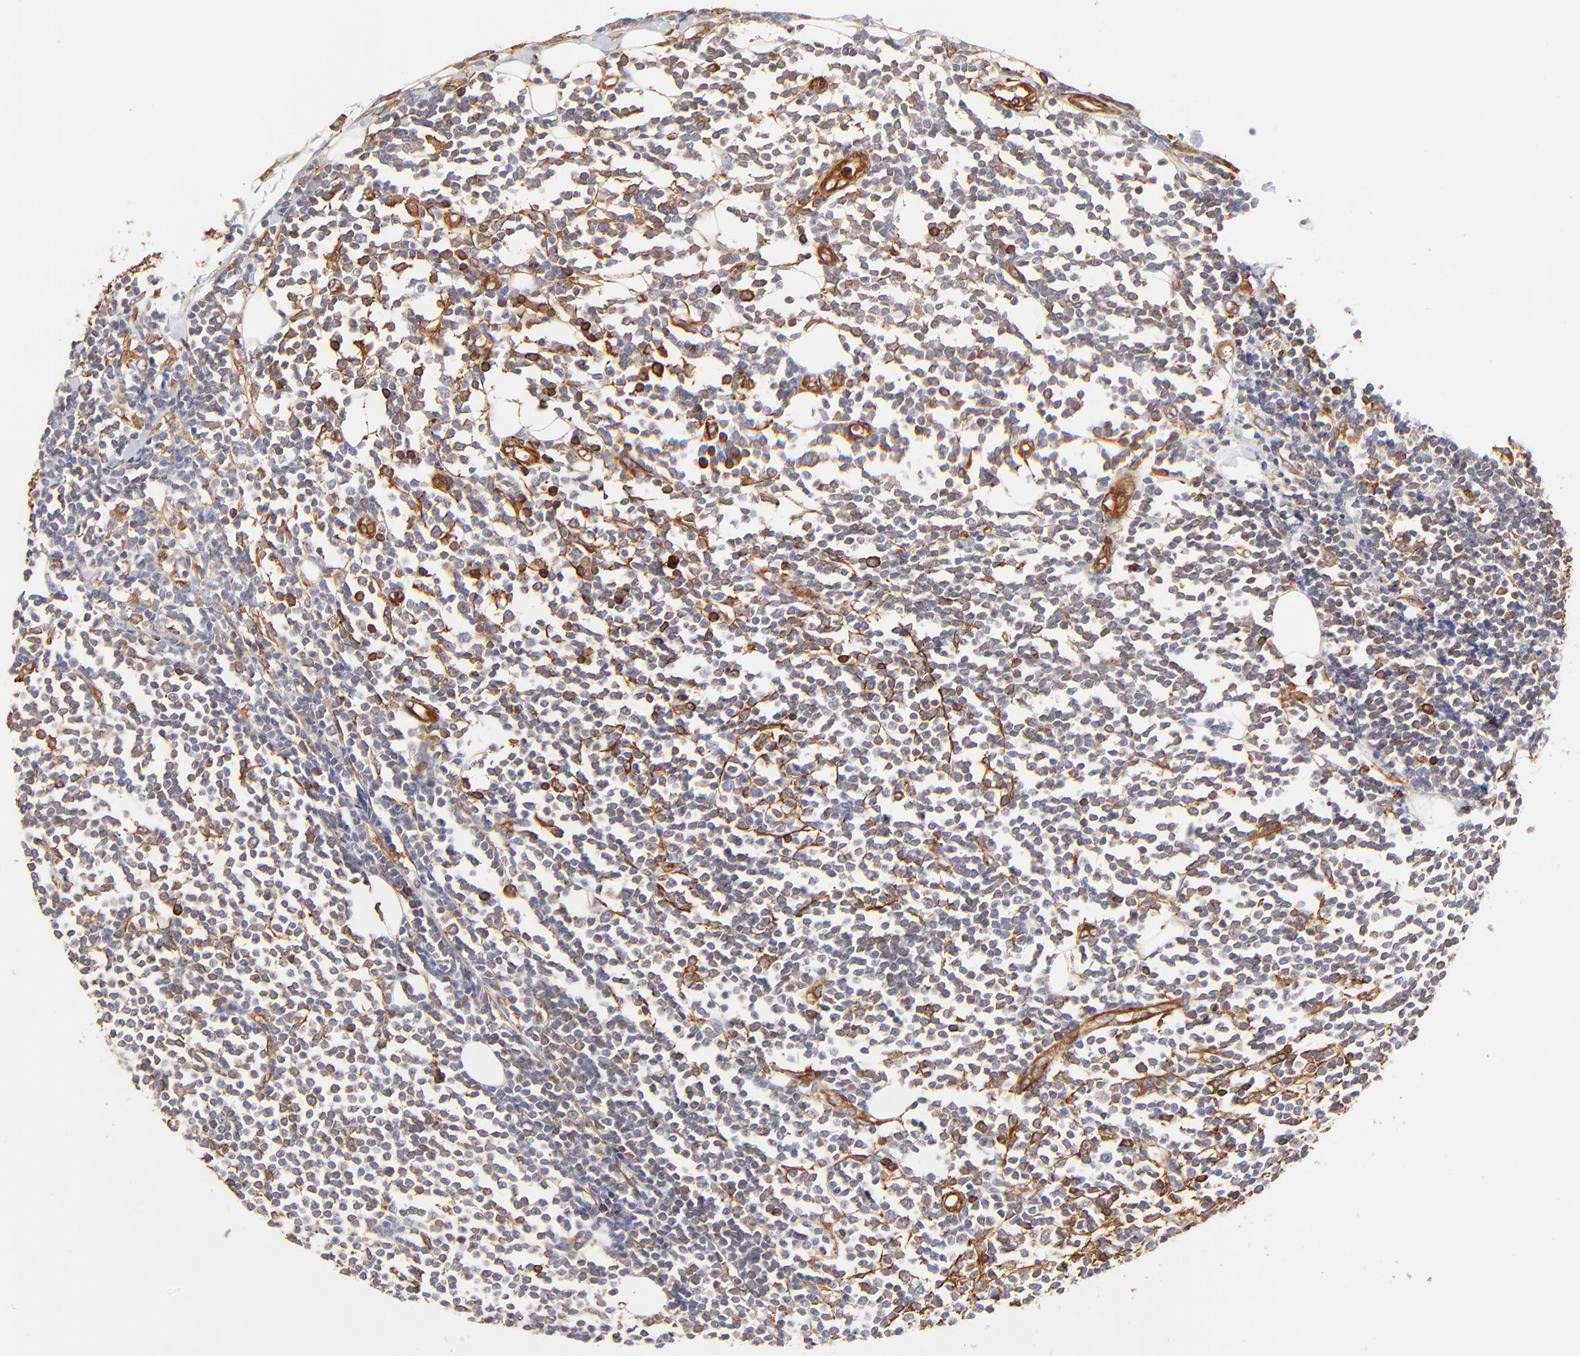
{"staining": {"intensity": "weak", "quantity": "25%-75%", "location": "cytoplasmic/membranous"}, "tissue": "lymphoma", "cell_type": "Tumor cells", "image_type": "cancer", "snomed": [{"axis": "morphology", "description": "Malignant lymphoma, non-Hodgkin's type, Low grade"}, {"axis": "topography", "description": "Soft tissue"}], "caption": "An image of malignant lymphoma, non-Hodgkin's type (low-grade) stained for a protein reveals weak cytoplasmic/membranous brown staining in tumor cells.", "gene": "FLNA", "patient": {"sex": "male", "age": 92}}